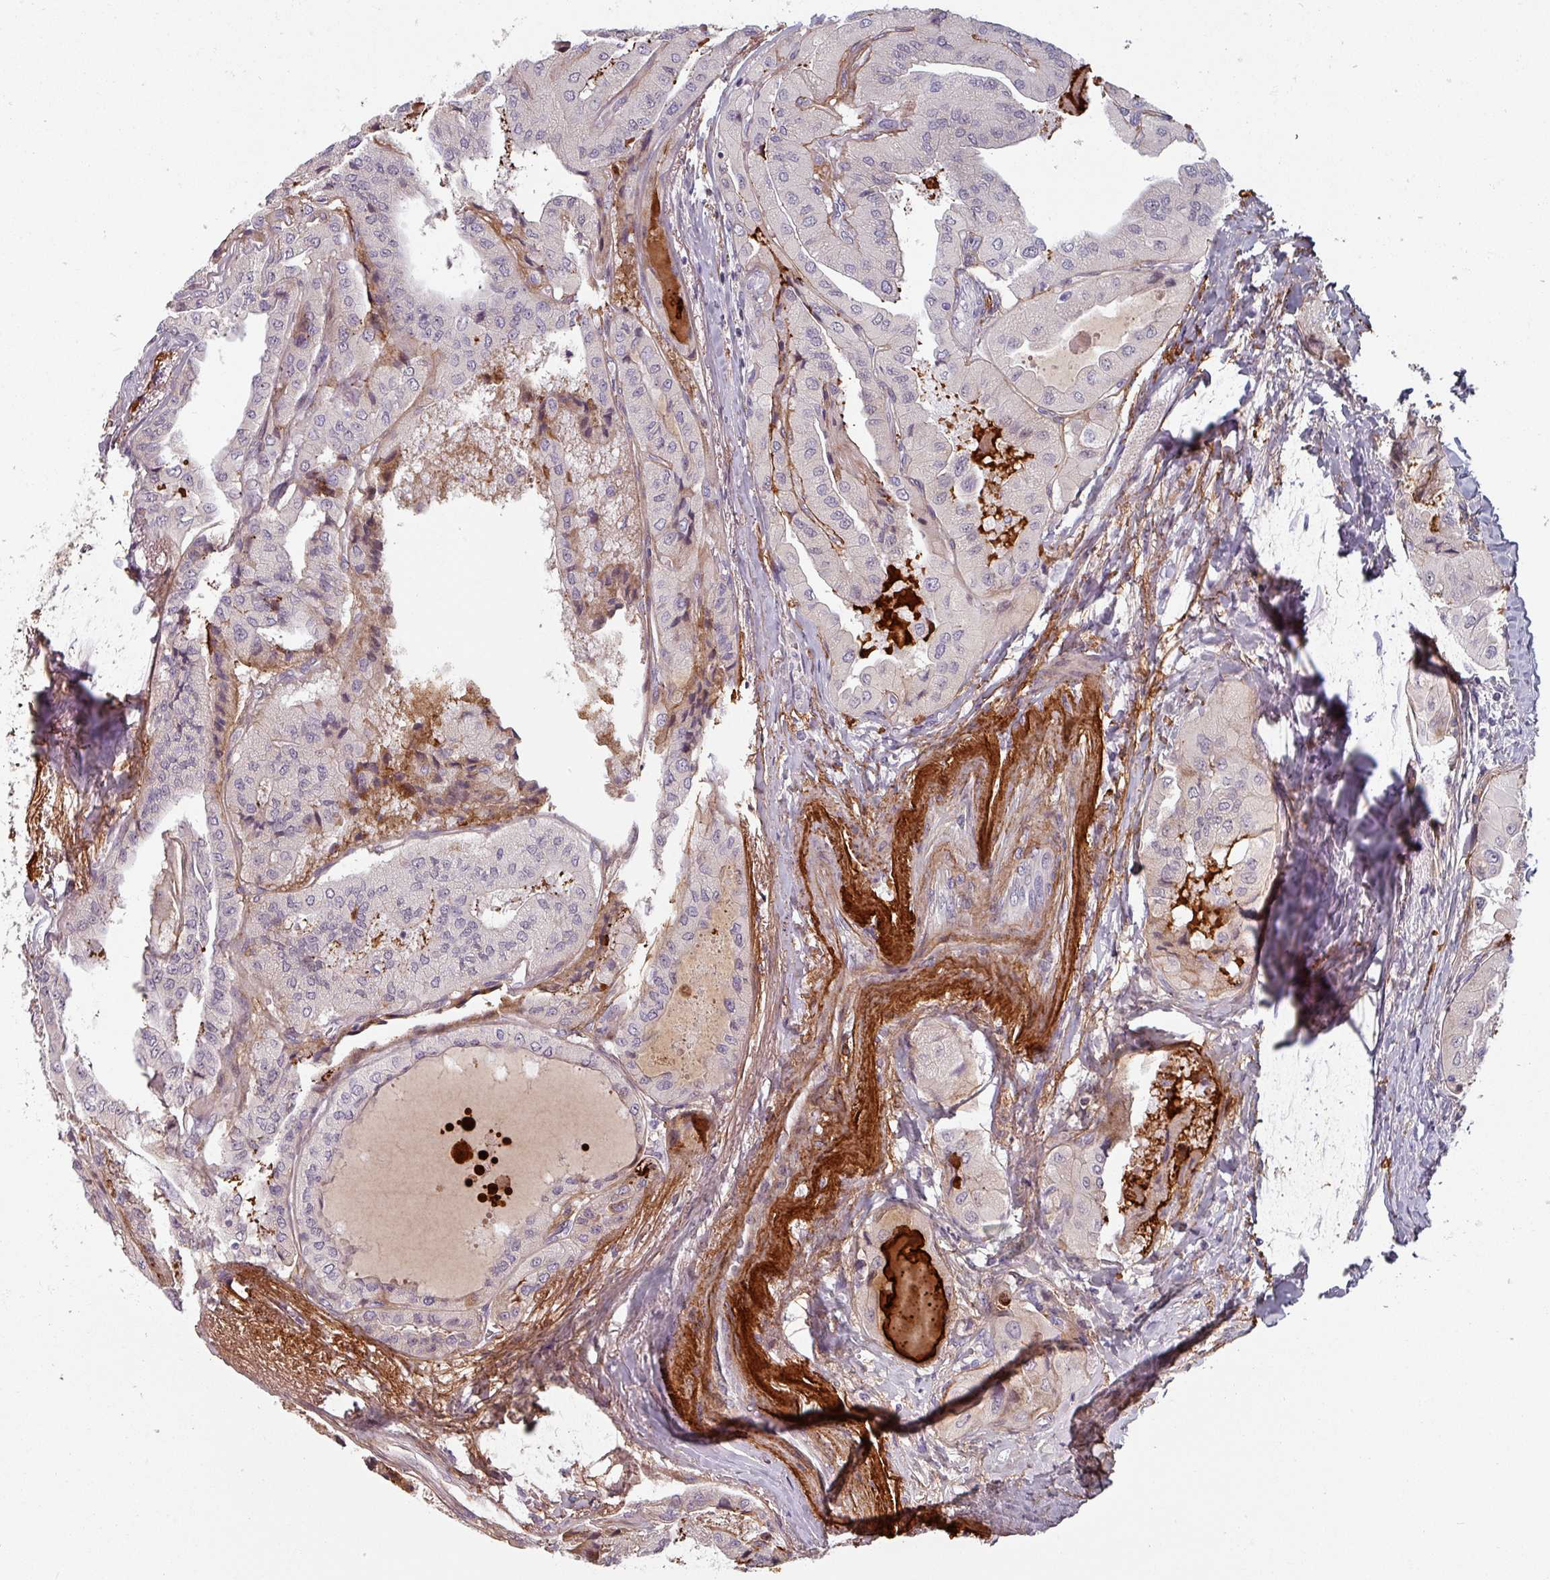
{"staining": {"intensity": "moderate", "quantity": "<25%", "location": "cytoplasmic/membranous"}, "tissue": "thyroid cancer", "cell_type": "Tumor cells", "image_type": "cancer", "snomed": [{"axis": "morphology", "description": "Normal tissue, NOS"}, {"axis": "morphology", "description": "Papillary adenocarcinoma, NOS"}, {"axis": "topography", "description": "Thyroid gland"}], "caption": "Papillary adenocarcinoma (thyroid) stained with DAB (3,3'-diaminobenzidine) IHC displays low levels of moderate cytoplasmic/membranous staining in approximately <25% of tumor cells.", "gene": "CYB5RL", "patient": {"sex": "female", "age": 59}}